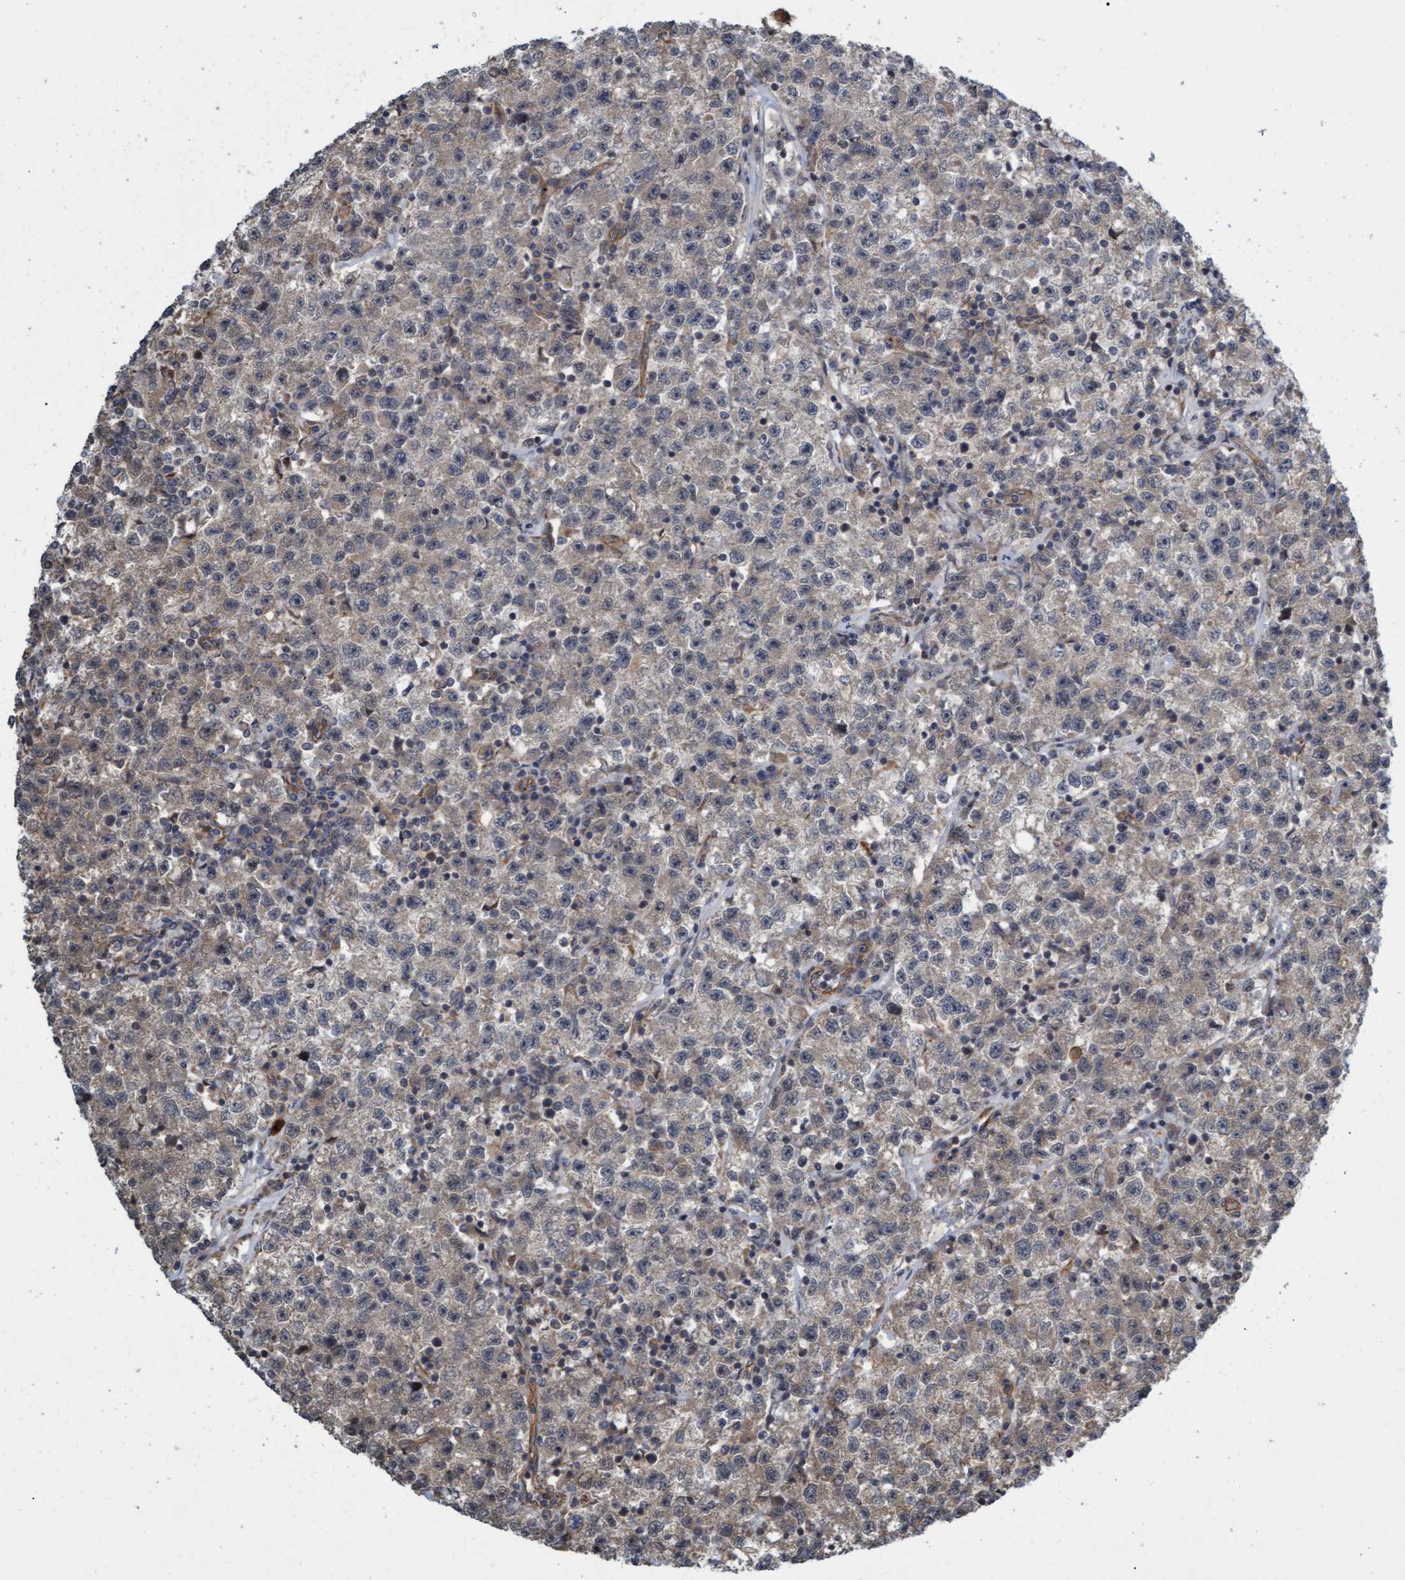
{"staining": {"intensity": "weak", "quantity": "<25%", "location": "cytoplasmic/membranous"}, "tissue": "testis cancer", "cell_type": "Tumor cells", "image_type": "cancer", "snomed": [{"axis": "morphology", "description": "Seminoma, NOS"}, {"axis": "topography", "description": "Testis"}], "caption": "Tumor cells show no significant protein positivity in testis cancer.", "gene": "TNFRSF10B", "patient": {"sex": "male", "age": 22}}